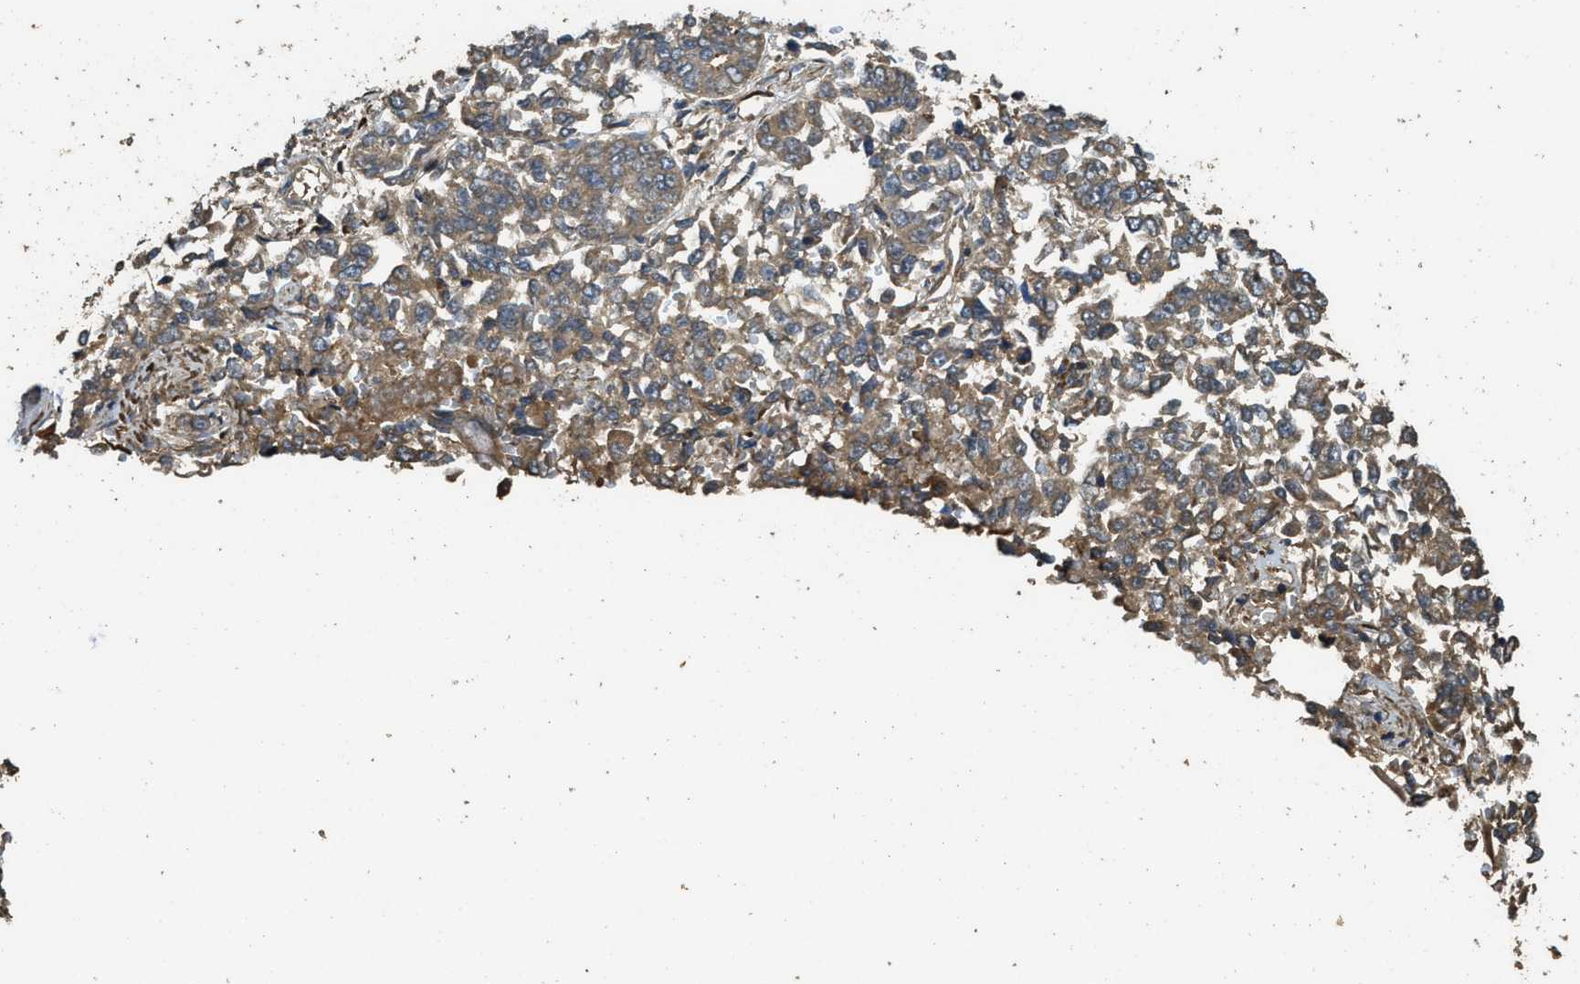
{"staining": {"intensity": "moderate", "quantity": ">75%", "location": "cytoplasmic/membranous"}, "tissue": "lung cancer", "cell_type": "Tumor cells", "image_type": "cancer", "snomed": [{"axis": "morphology", "description": "Adenocarcinoma, NOS"}, {"axis": "topography", "description": "Lung"}], "caption": "IHC image of human adenocarcinoma (lung) stained for a protein (brown), which demonstrates medium levels of moderate cytoplasmic/membranous positivity in approximately >75% of tumor cells.", "gene": "PPP6R3", "patient": {"sex": "male", "age": 84}}